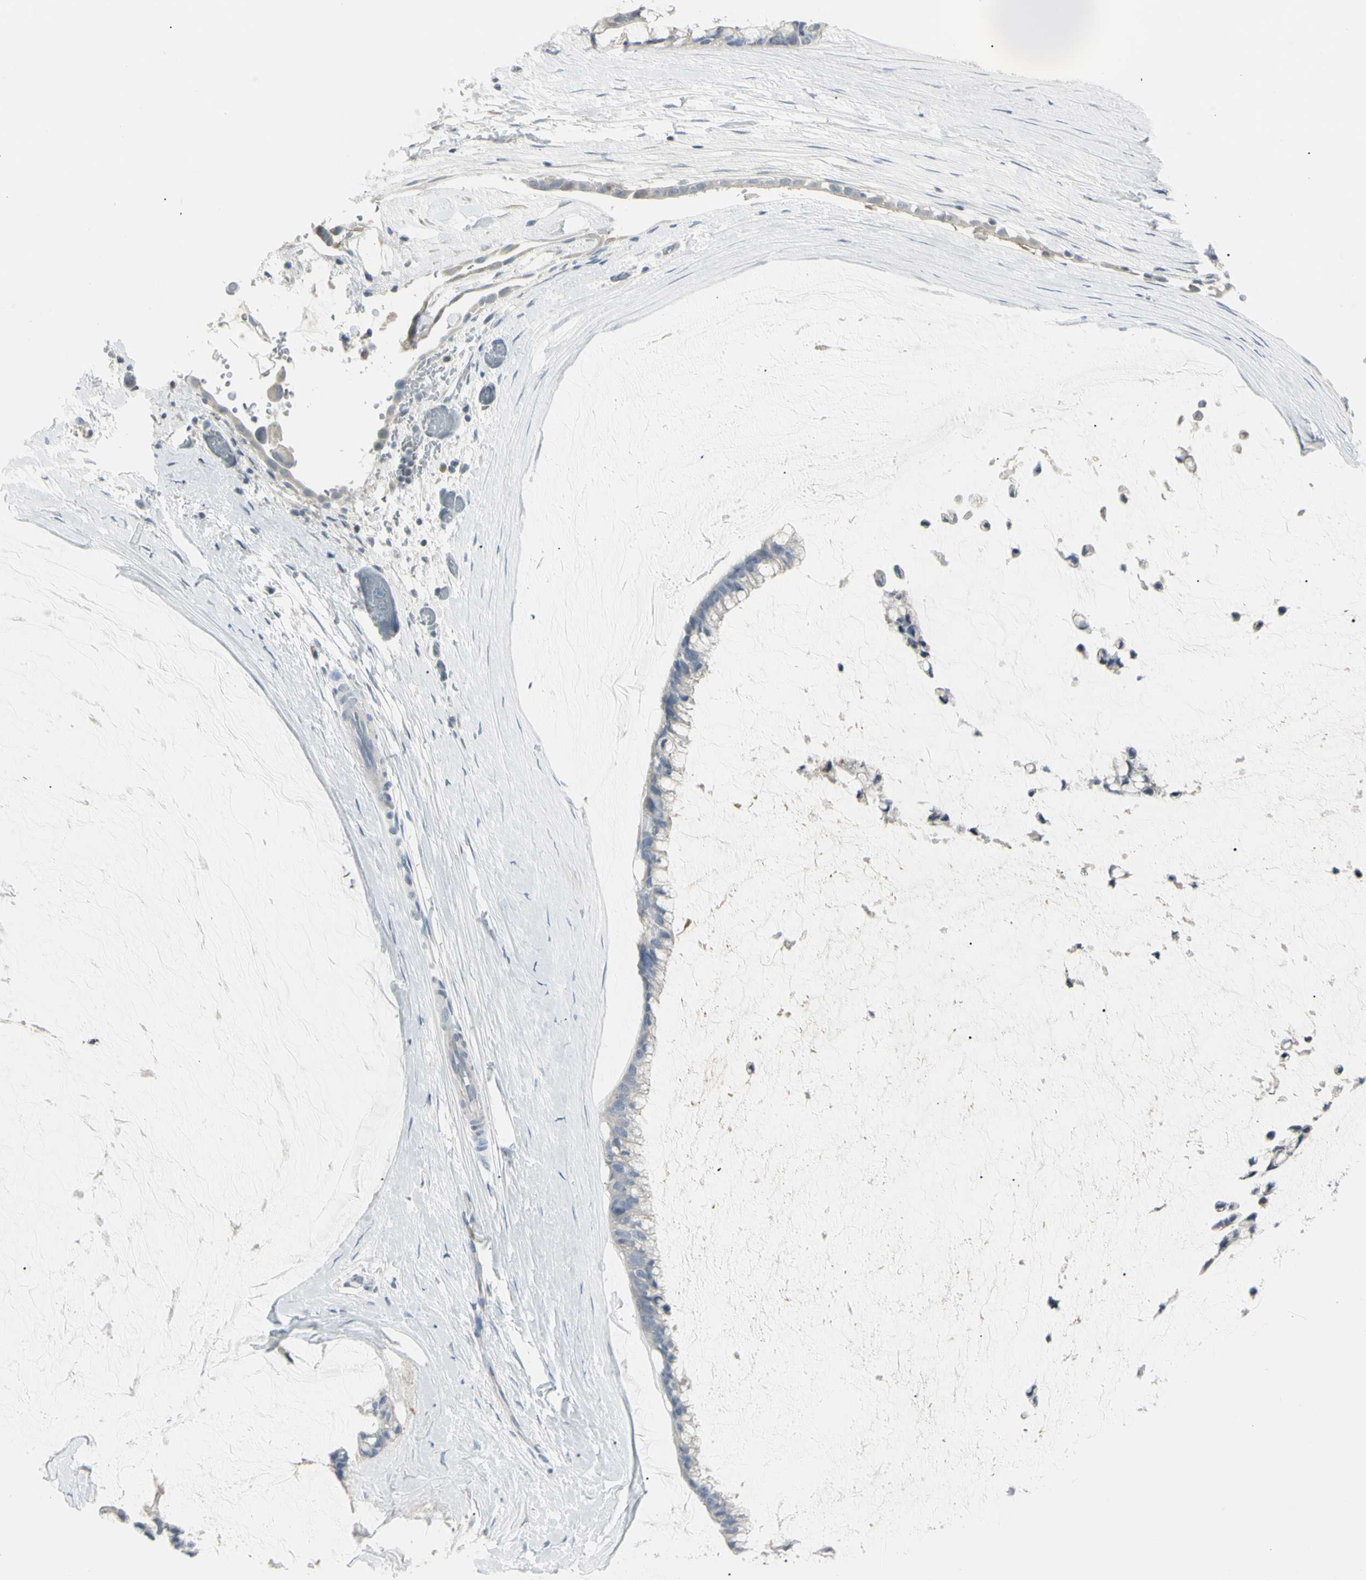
{"staining": {"intensity": "negative", "quantity": "none", "location": "none"}, "tissue": "ovarian cancer", "cell_type": "Tumor cells", "image_type": "cancer", "snomed": [{"axis": "morphology", "description": "Cystadenocarcinoma, mucinous, NOS"}, {"axis": "topography", "description": "Ovary"}], "caption": "Ovarian mucinous cystadenocarcinoma was stained to show a protein in brown. There is no significant expression in tumor cells.", "gene": "PIP", "patient": {"sex": "female", "age": 39}}